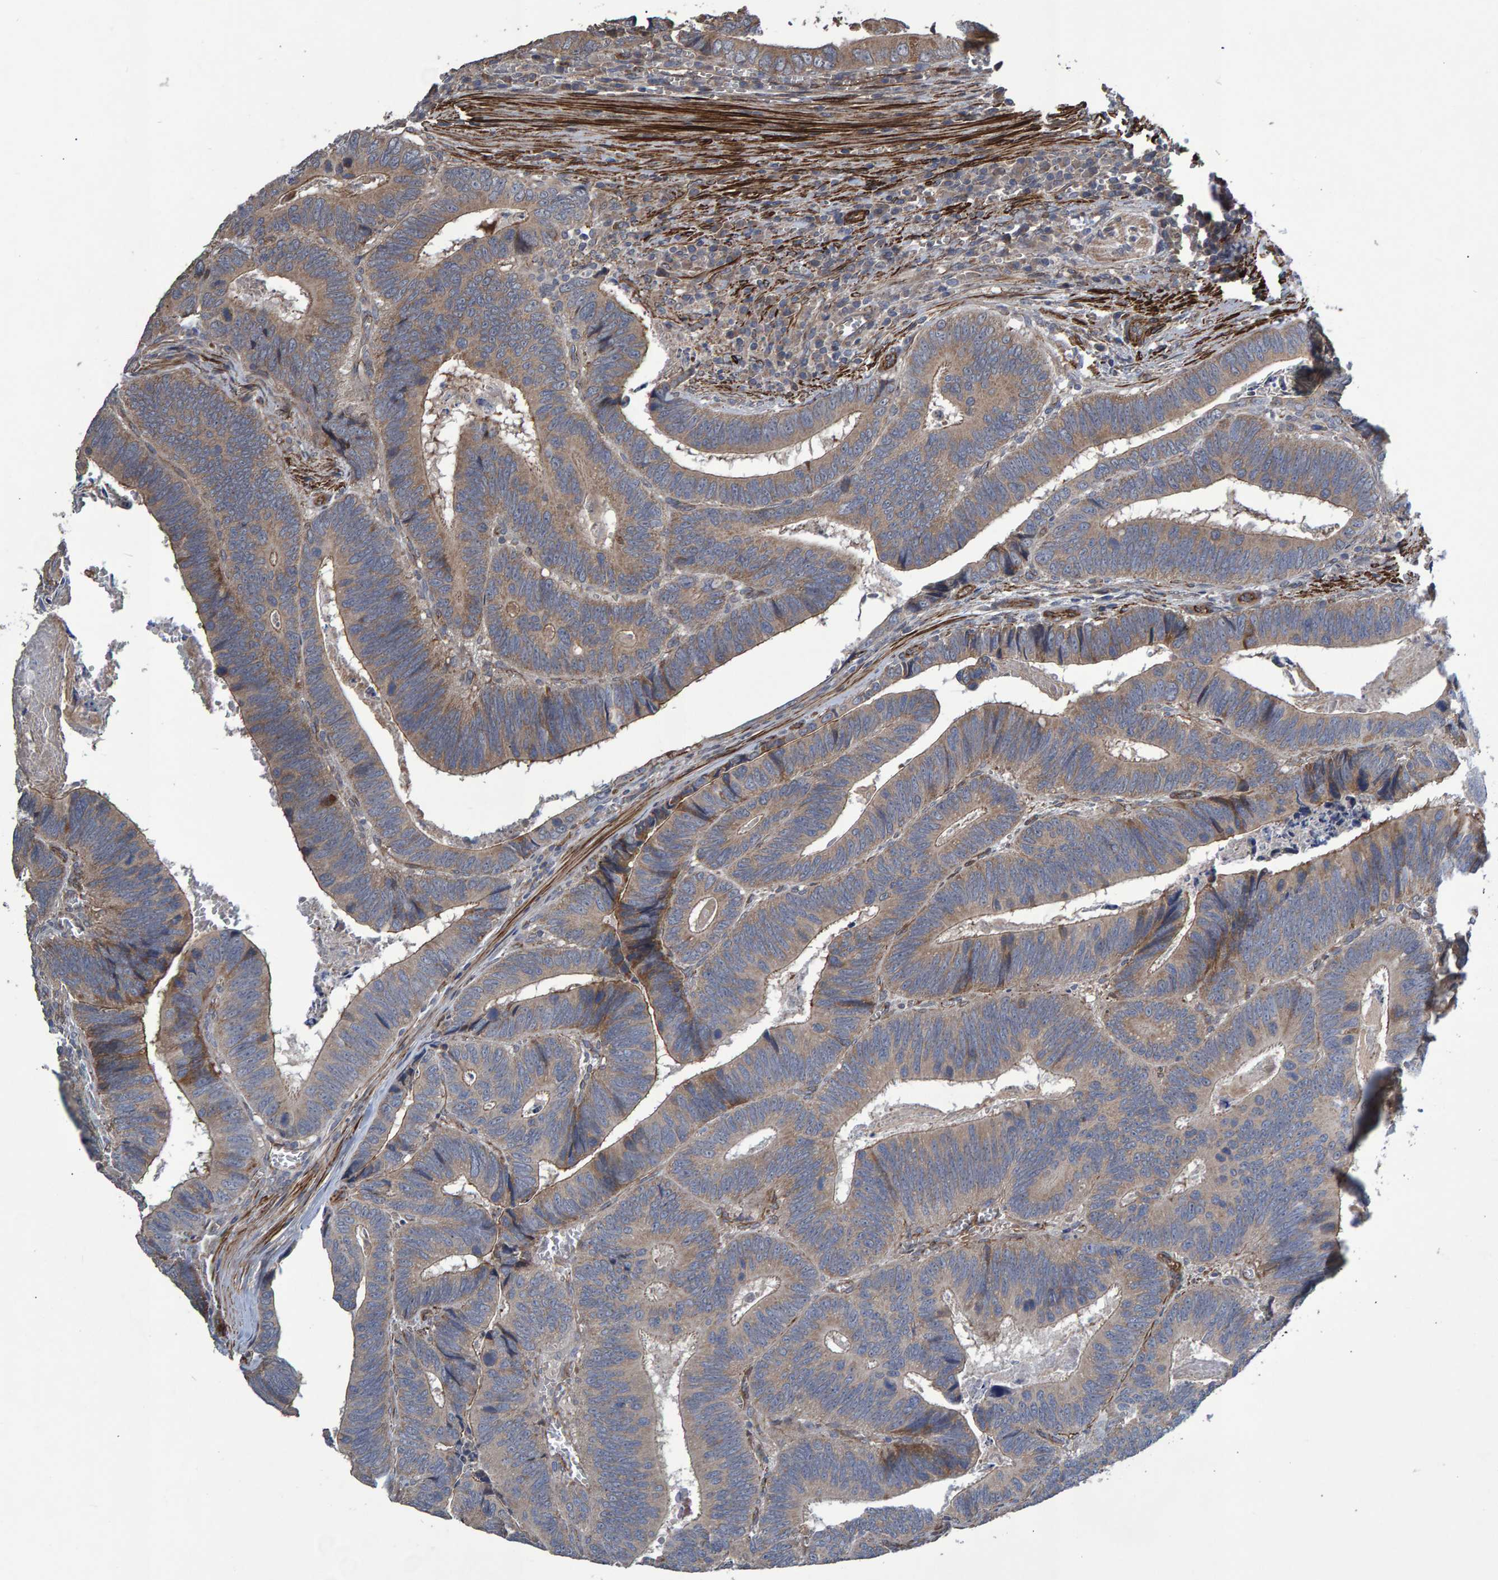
{"staining": {"intensity": "weak", "quantity": ">75%", "location": "cytoplasmic/membranous"}, "tissue": "colorectal cancer", "cell_type": "Tumor cells", "image_type": "cancer", "snomed": [{"axis": "morphology", "description": "Inflammation, NOS"}, {"axis": "morphology", "description": "Adenocarcinoma, NOS"}, {"axis": "topography", "description": "Colon"}], "caption": "Protein expression analysis of colorectal adenocarcinoma demonstrates weak cytoplasmic/membranous expression in approximately >75% of tumor cells. The staining was performed using DAB (3,3'-diaminobenzidine), with brown indicating positive protein expression. Nuclei are stained blue with hematoxylin.", "gene": "SLIT2", "patient": {"sex": "male", "age": 72}}